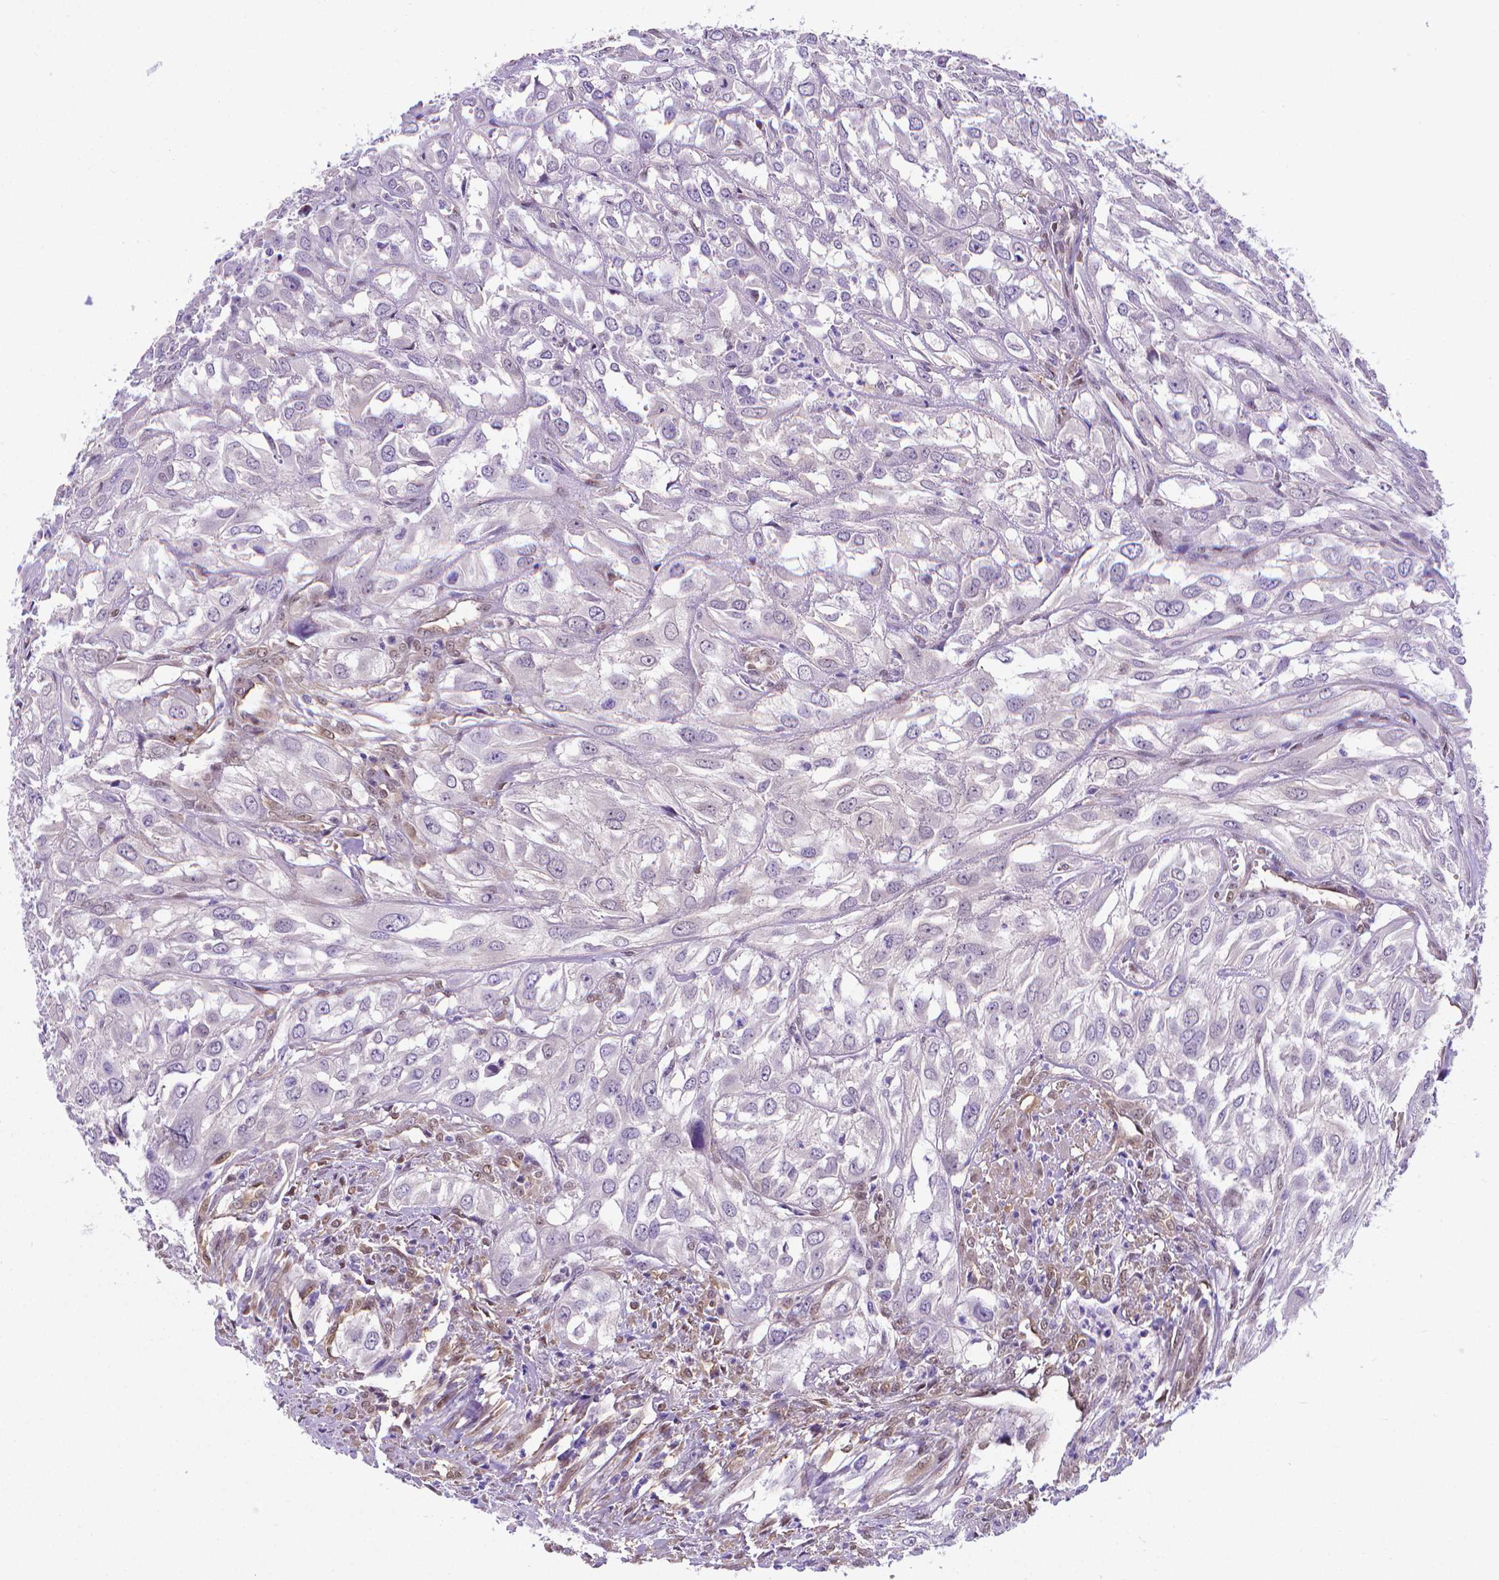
{"staining": {"intensity": "negative", "quantity": "none", "location": "none"}, "tissue": "urothelial cancer", "cell_type": "Tumor cells", "image_type": "cancer", "snomed": [{"axis": "morphology", "description": "Urothelial carcinoma, High grade"}, {"axis": "topography", "description": "Urinary bladder"}], "caption": "Immunohistochemistry of human urothelial cancer shows no expression in tumor cells.", "gene": "CLIC4", "patient": {"sex": "male", "age": 67}}